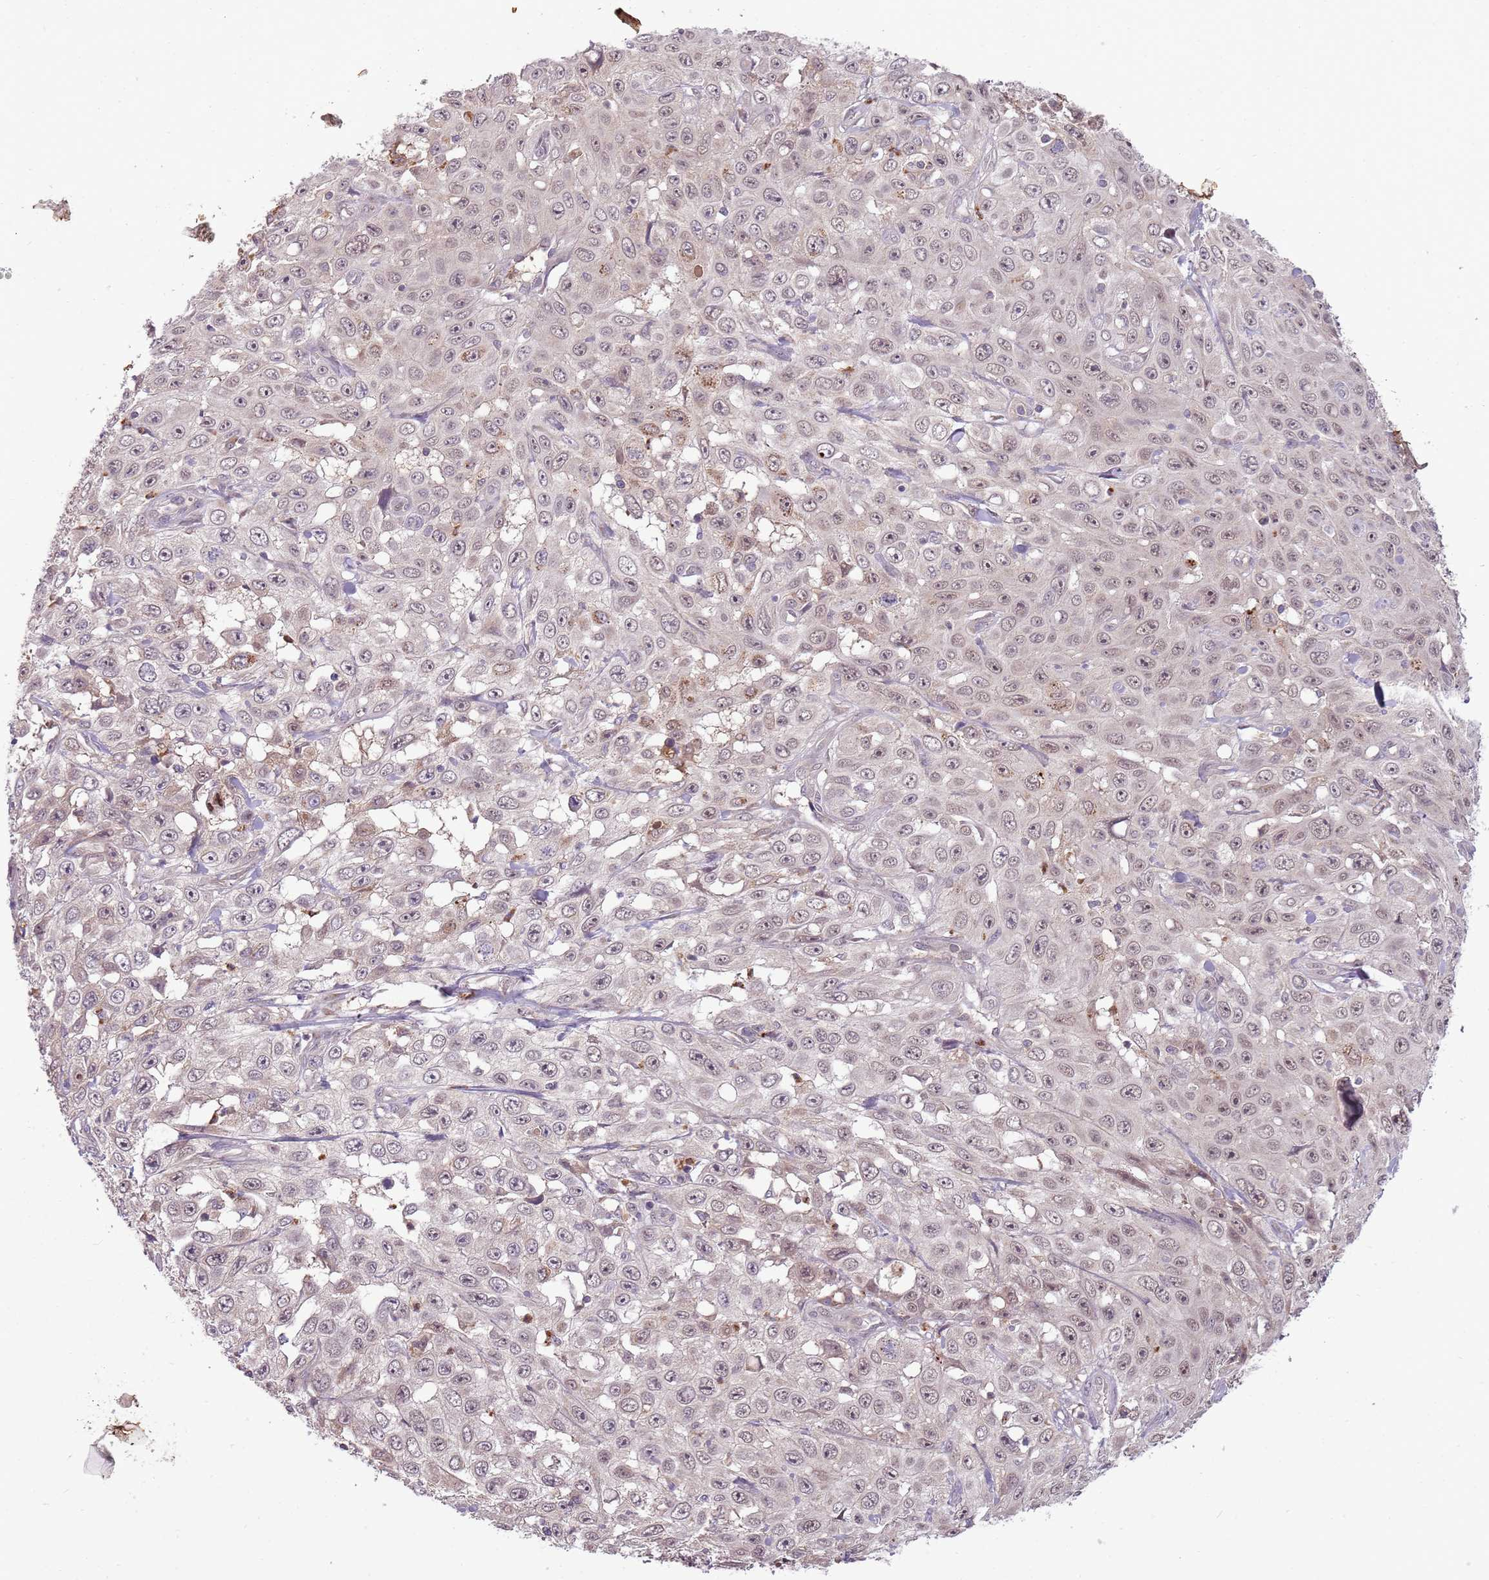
{"staining": {"intensity": "weak", "quantity": "25%-75%", "location": "nuclear"}, "tissue": "skin cancer", "cell_type": "Tumor cells", "image_type": "cancer", "snomed": [{"axis": "morphology", "description": "Squamous cell carcinoma, NOS"}, {"axis": "topography", "description": "Skin"}], "caption": "DAB (3,3'-diaminobenzidine) immunohistochemical staining of skin cancer (squamous cell carcinoma) exhibits weak nuclear protein positivity in approximately 25%-75% of tumor cells.", "gene": "NBPF6", "patient": {"sex": "male", "age": 82}}